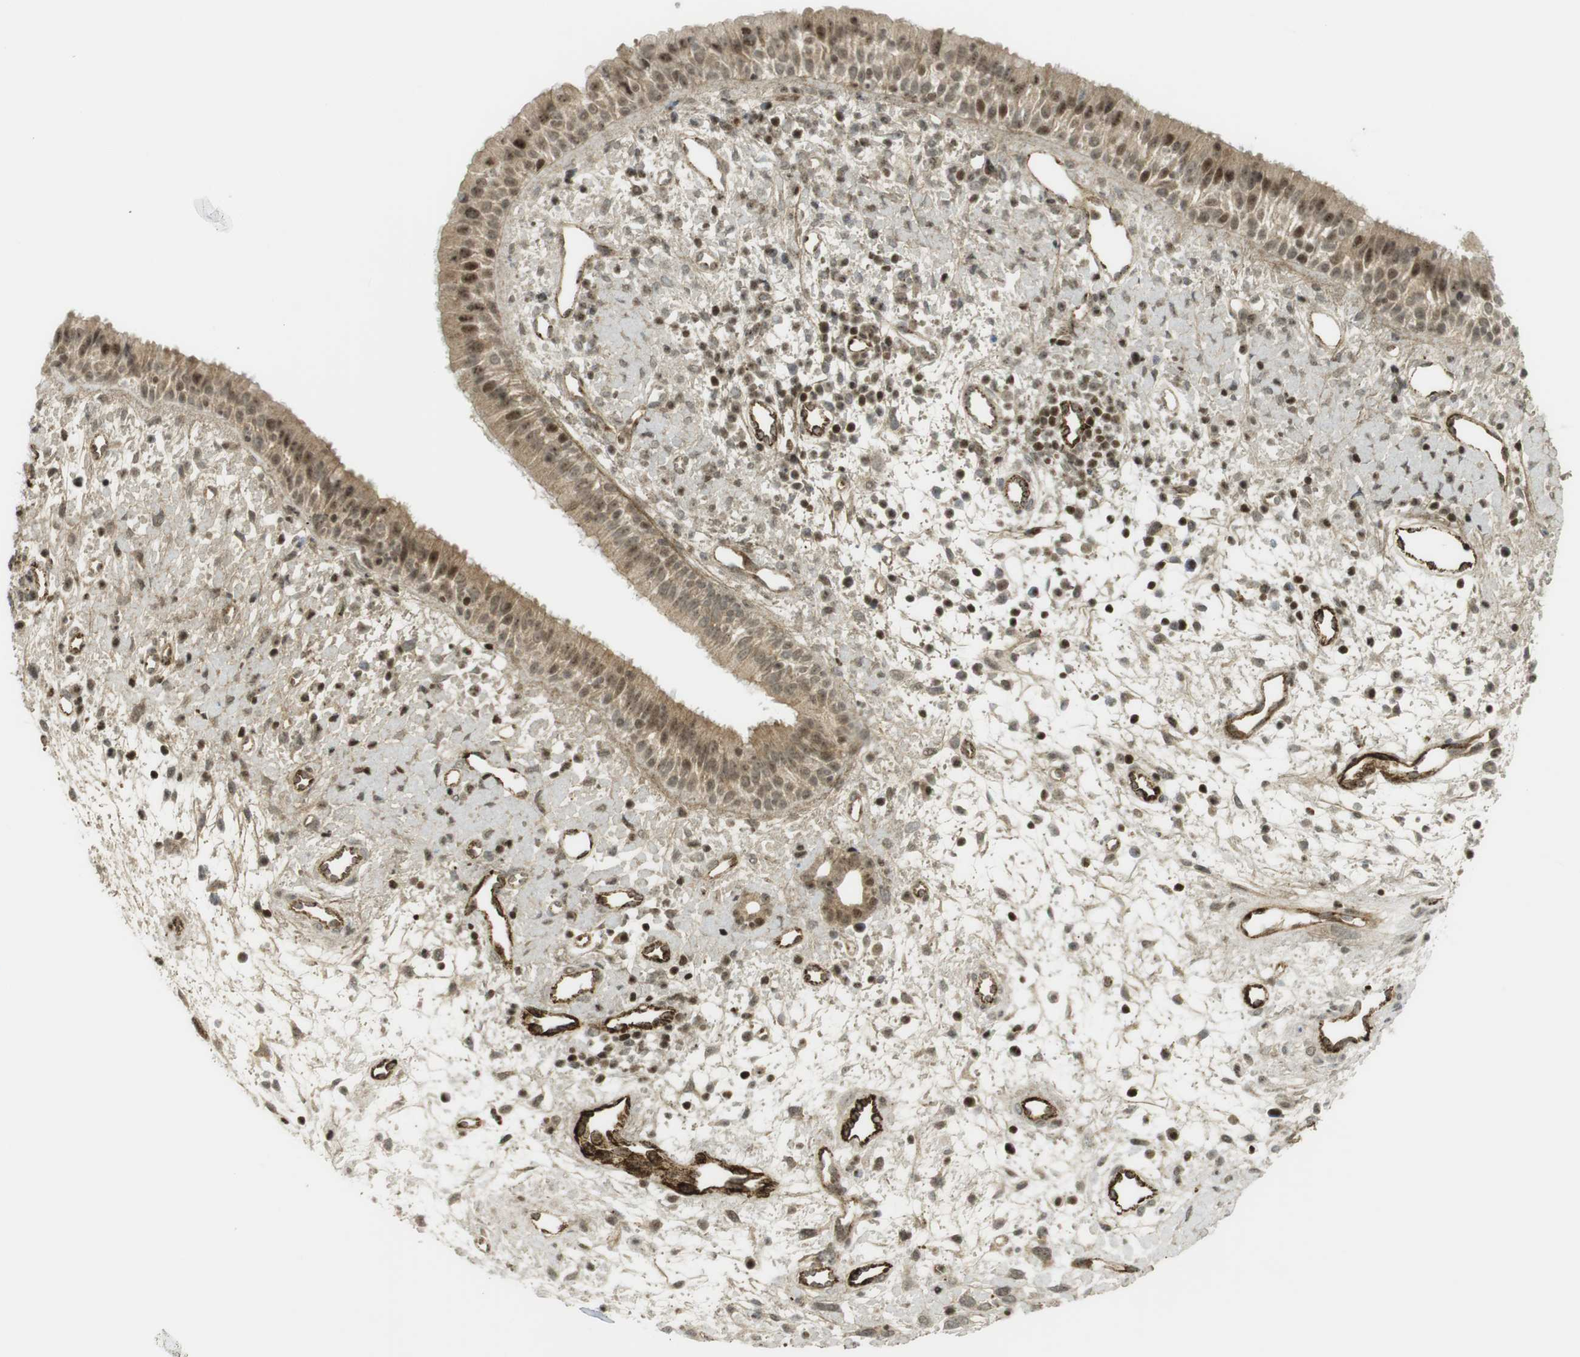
{"staining": {"intensity": "moderate", "quantity": ">75%", "location": "cytoplasmic/membranous,nuclear"}, "tissue": "nasopharynx", "cell_type": "Respiratory epithelial cells", "image_type": "normal", "snomed": [{"axis": "morphology", "description": "Normal tissue, NOS"}, {"axis": "topography", "description": "Nasopharynx"}], "caption": "An IHC photomicrograph of unremarkable tissue is shown. Protein staining in brown shows moderate cytoplasmic/membranous,nuclear positivity in nasopharynx within respiratory epithelial cells.", "gene": "PPP1R13B", "patient": {"sex": "male", "age": 22}}